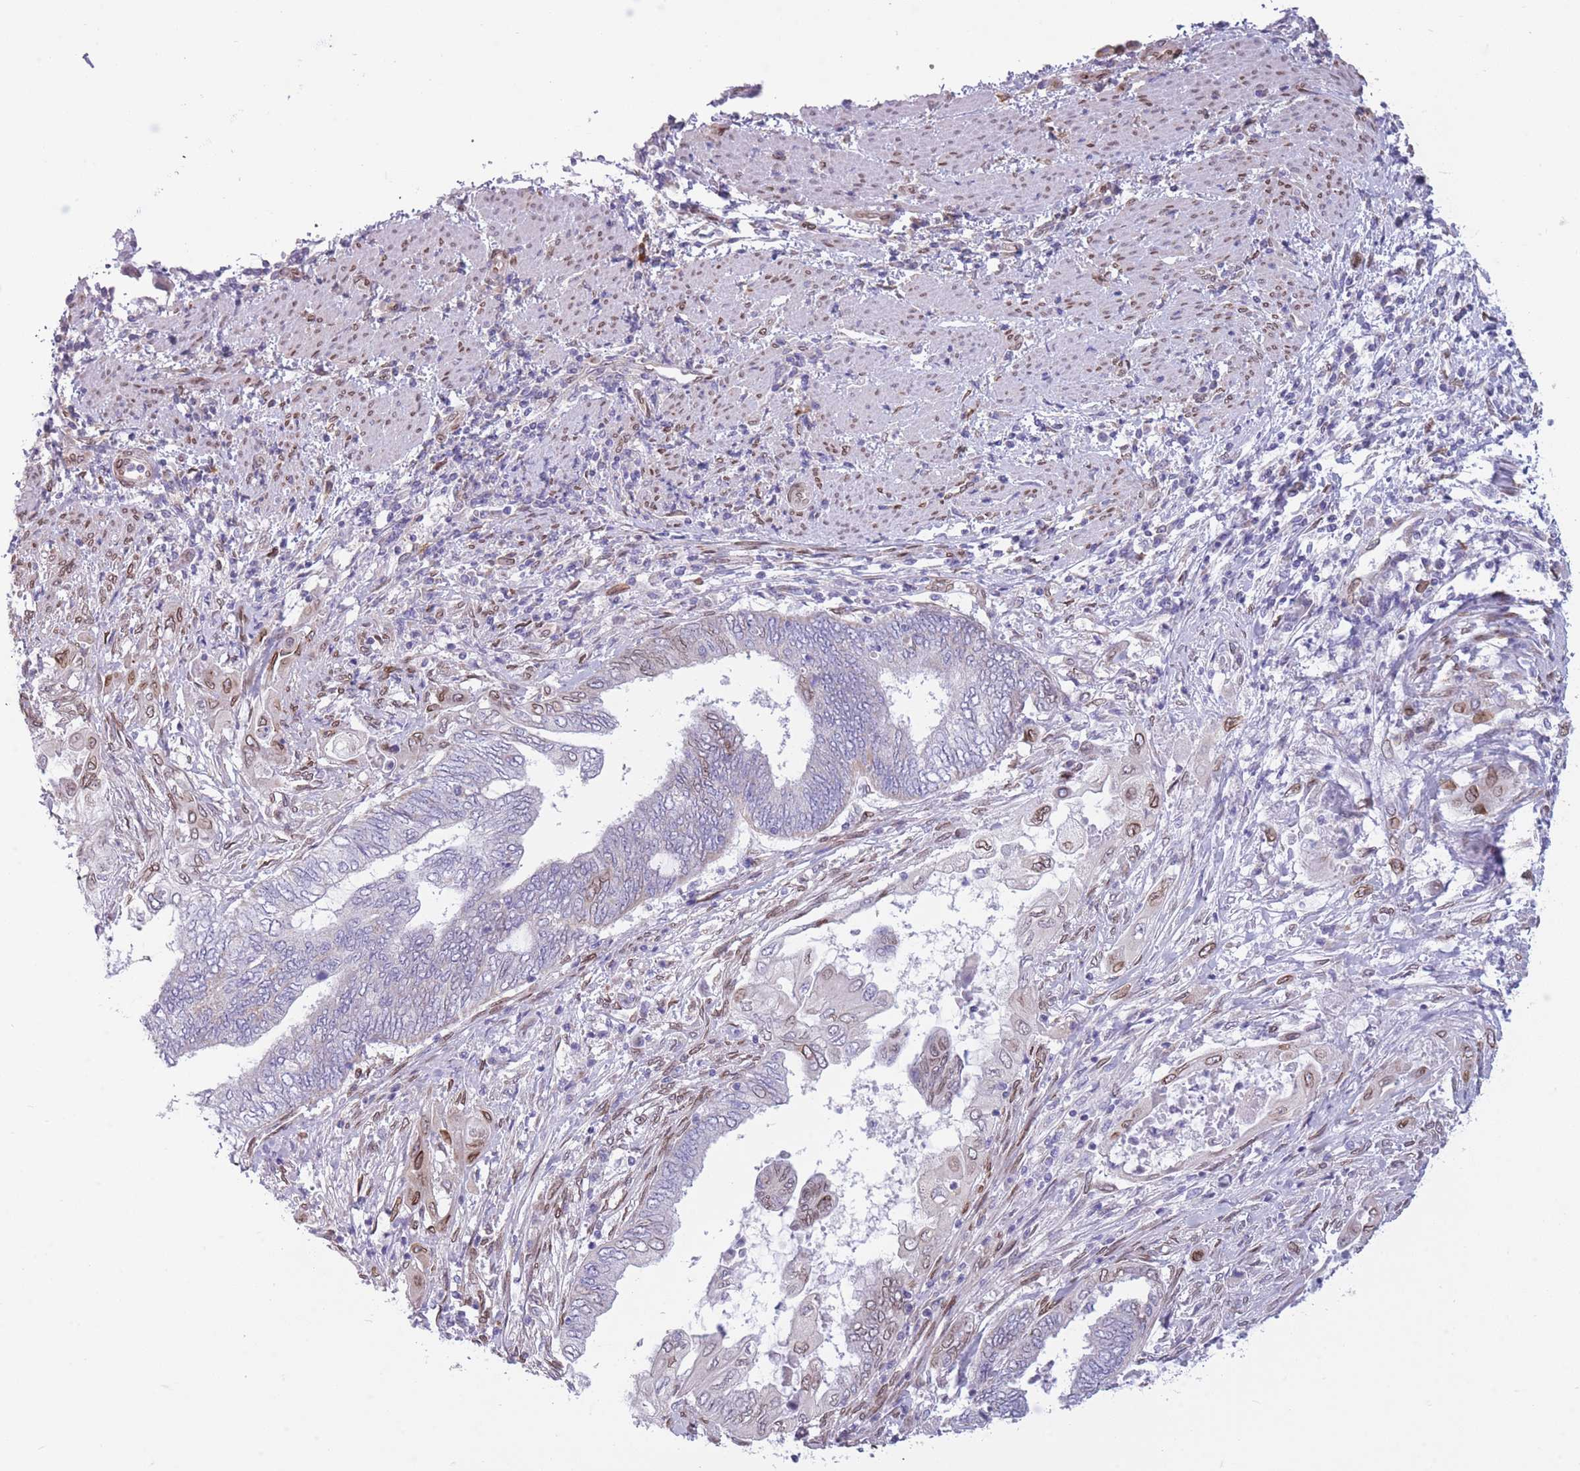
{"staining": {"intensity": "weak", "quantity": "<25%", "location": "nuclear"}, "tissue": "endometrial cancer", "cell_type": "Tumor cells", "image_type": "cancer", "snomed": [{"axis": "morphology", "description": "Adenocarcinoma, NOS"}, {"axis": "topography", "description": "Uterus"}, {"axis": "topography", "description": "Endometrium"}], "caption": "Tumor cells are negative for protein expression in human endometrial cancer. Brightfield microscopy of IHC stained with DAB (brown) and hematoxylin (blue), captured at high magnification.", "gene": "PDHA1", "patient": {"sex": "female", "age": 70}}